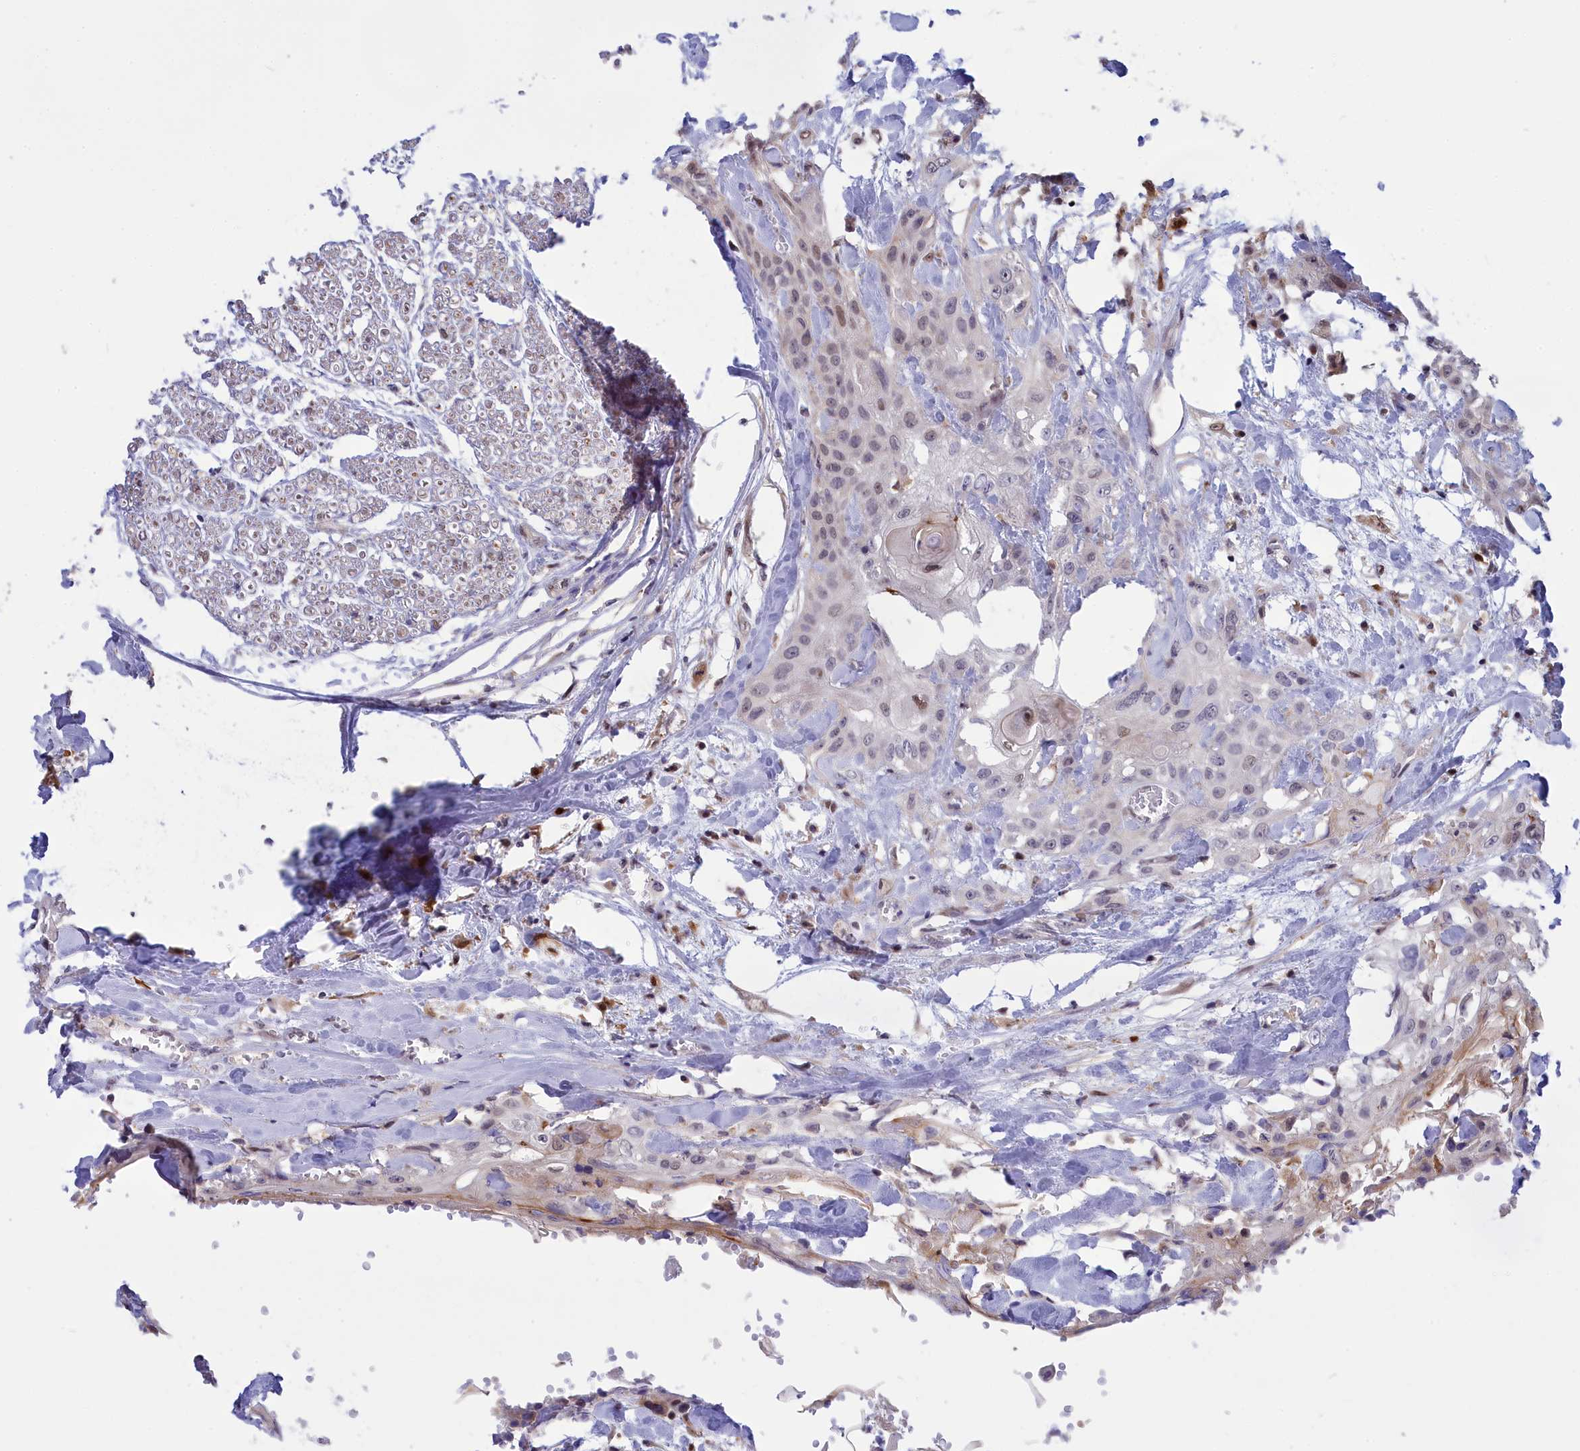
{"staining": {"intensity": "weak", "quantity": "<25%", "location": "nuclear"}, "tissue": "head and neck cancer", "cell_type": "Tumor cells", "image_type": "cancer", "snomed": [{"axis": "morphology", "description": "Squamous cell carcinoma, NOS"}, {"axis": "topography", "description": "Head-Neck"}], "caption": "DAB immunohistochemical staining of human head and neck cancer (squamous cell carcinoma) displays no significant positivity in tumor cells.", "gene": "KCTD14", "patient": {"sex": "female", "age": 43}}